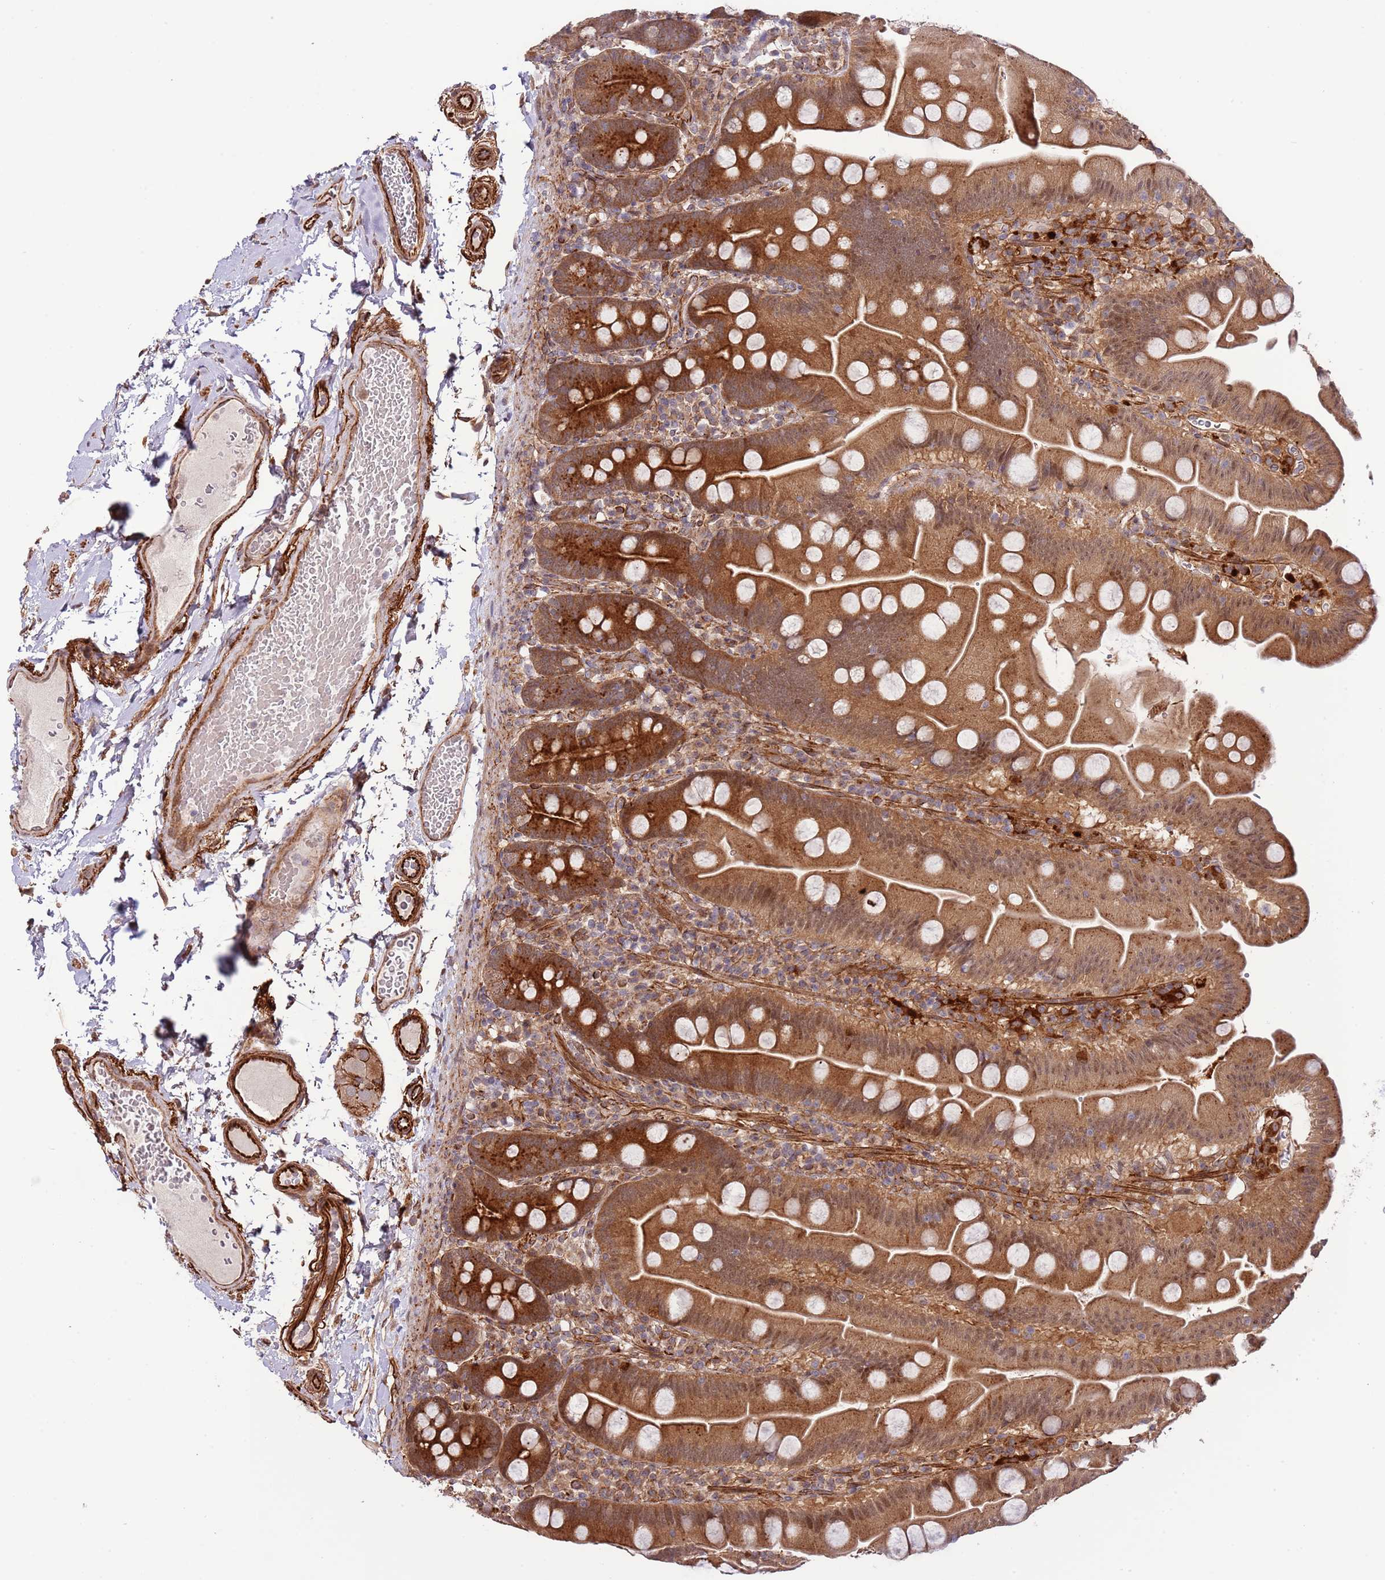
{"staining": {"intensity": "moderate", "quantity": ">75%", "location": "cytoplasmic/membranous"}, "tissue": "small intestine", "cell_type": "Glandular cells", "image_type": "normal", "snomed": [{"axis": "morphology", "description": "Normal tissue, NOS"}, {"axis": "topography", "description": "Small intestine"}], "caption": "Protein analysis of benign small intestine reveals moderate cytoplasmic/membranous staining in about >75% of glandular cells.", "gene": "NEK3", "patient": {"sex": "female", "age": 68}}